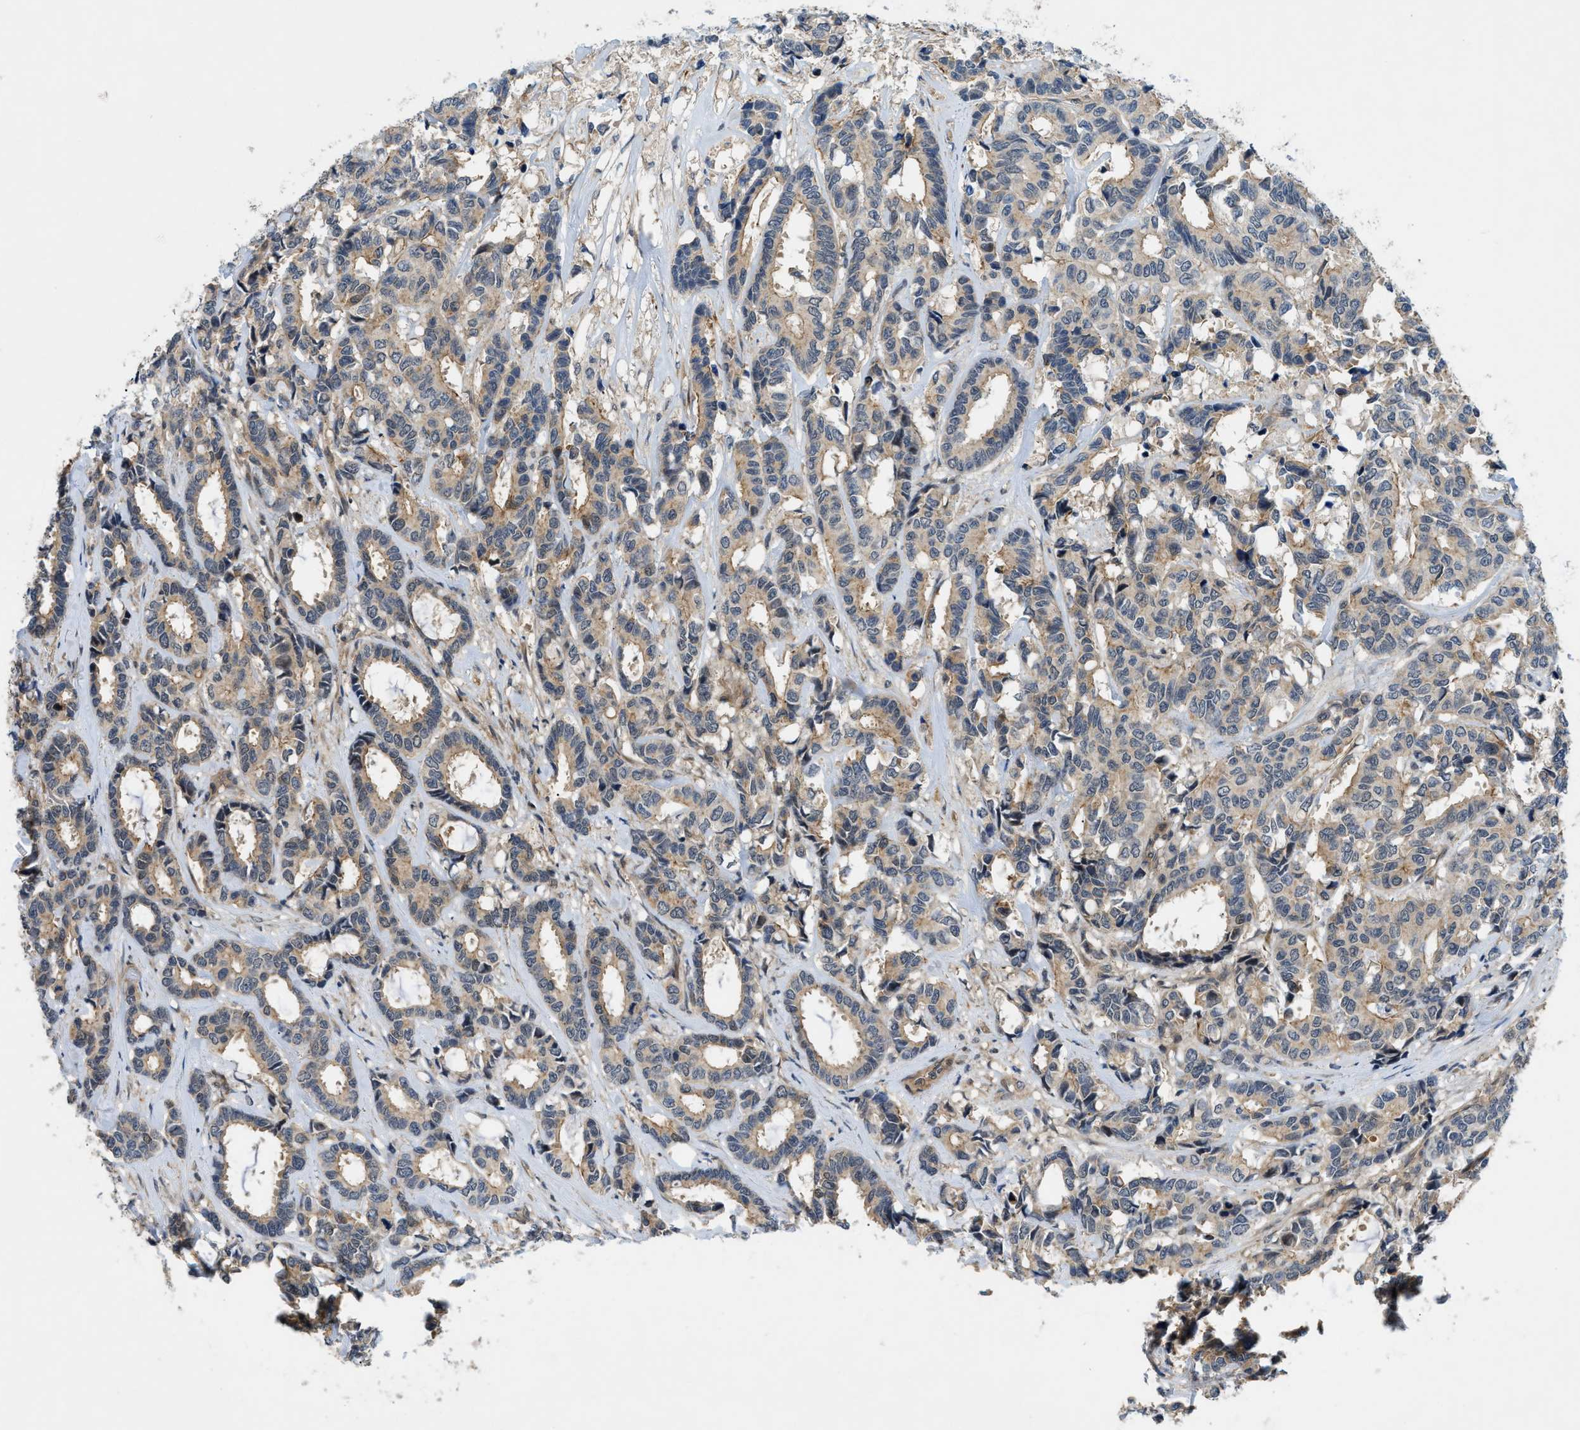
{"staining": {"intensity": "weak", "quantity": ">75%", "location": "cytoplasmic/membranous"}, "tissue": "breast cancer", "cell_type": "Tumor cells", "image_type": "cancer", "snomed": [{"axis": "morphology", "description": "Duct carcinoma"}, {"axis": "topography", "description": "Breast"}], "caption": "A photomicrograph of human invasive ductal carcinoma (breast) stained for a protein shows weak cytoplasmic/membranous brown staining in tumor cells. The protein is shown in brown color, while the nuclei are stained blue.", "gene": "TRAK2", "patient": {"sex": "female", "age": 87}}